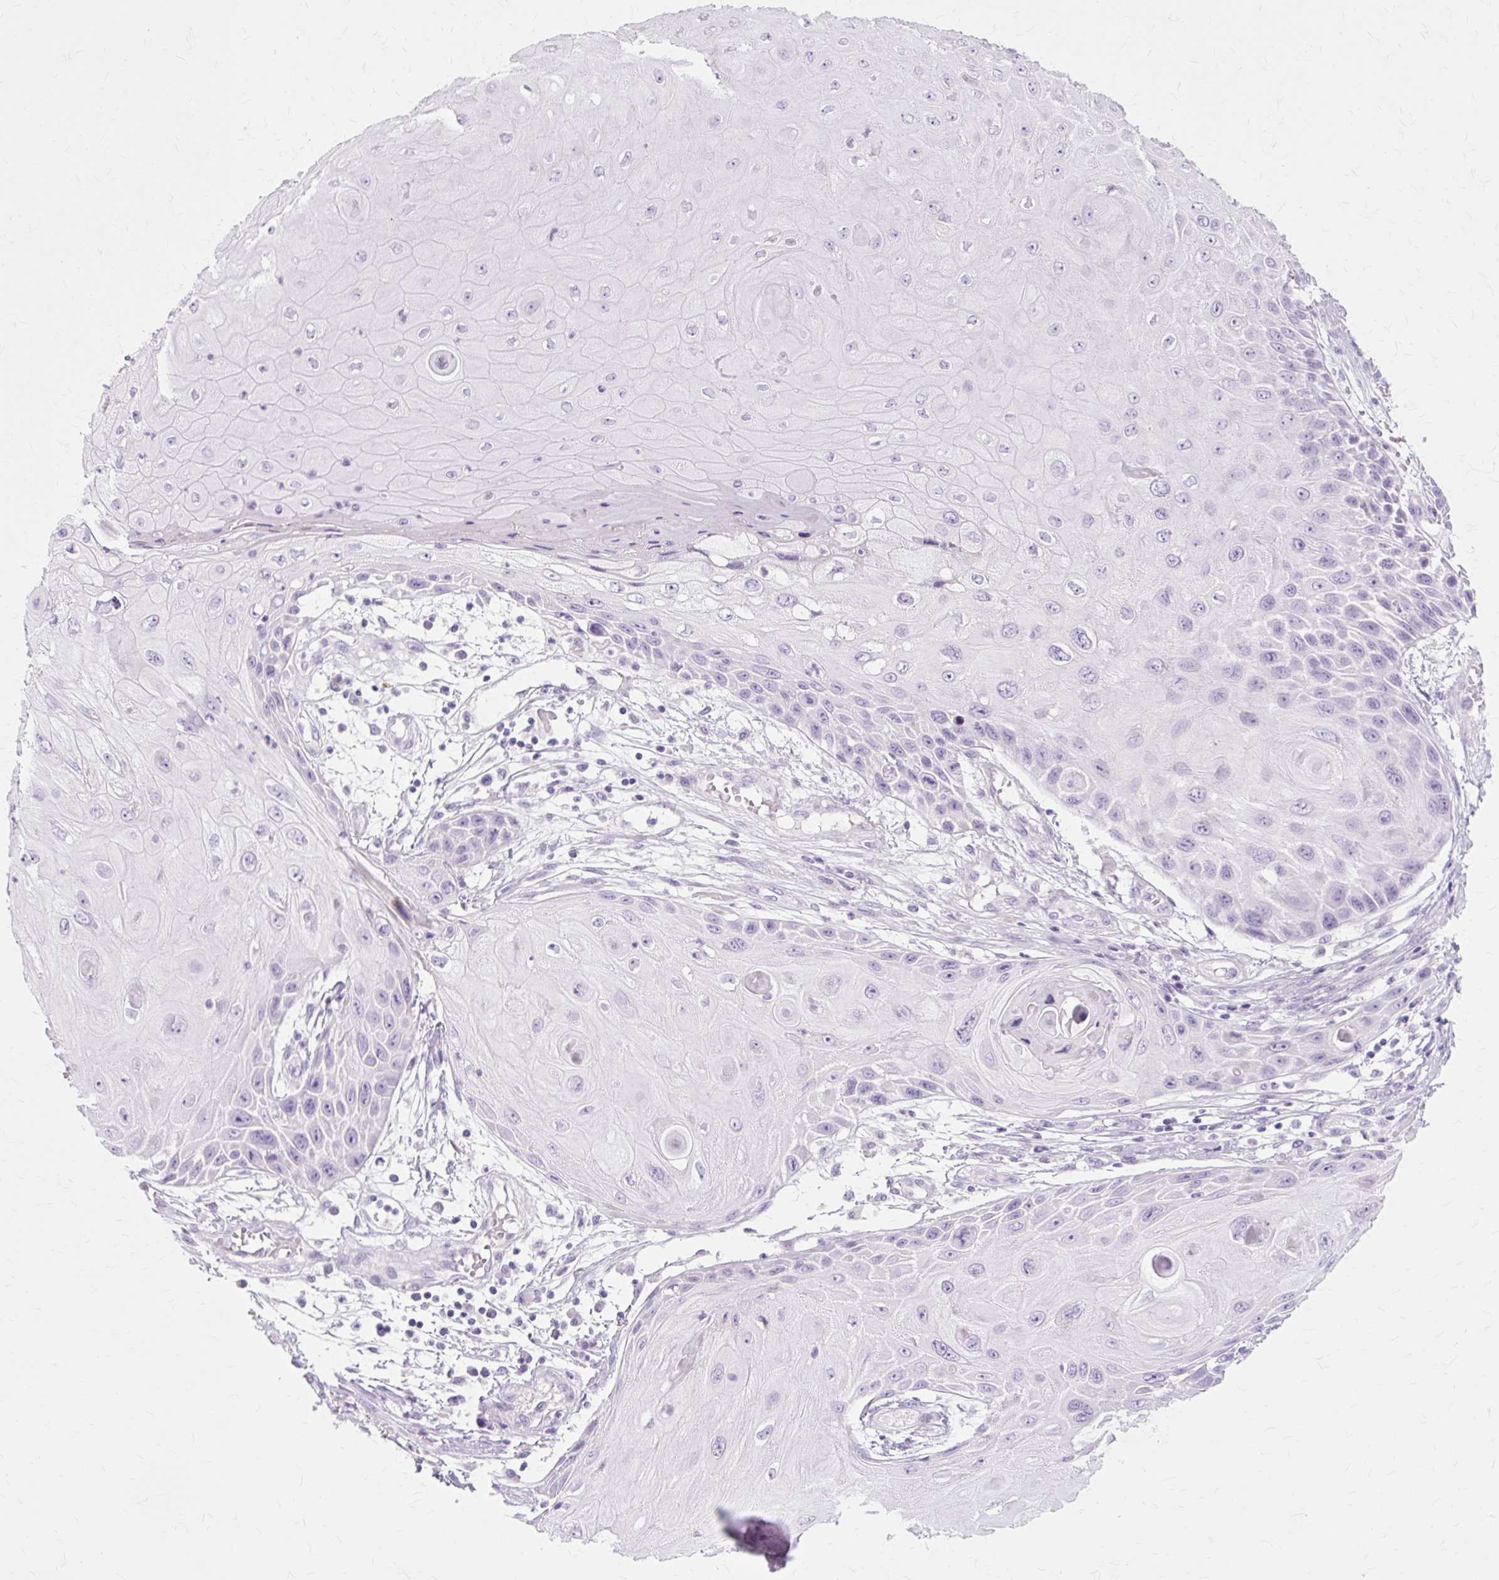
{"staining": {"intensity": "negative", "quantity": "none", "location": "none"}, "tissue": "skin cancer", "cell_type": "Tumor cells", "image_type": "cancer", "snomed": [{"axis": "morphology", "description": "Squamous cell carcinoma, NOS"}, {"axis": "topography", "description": "Skin"}, {"axis": "topography", "description": "Vulva"}], "caption": "A histopathology image of skin cancer (squamous cell carcinoma) stained for a protein demonstrates no brown staining in tumor cells.", "gene": "IRX2", "patient": {"sex": "female", "age": 44}}